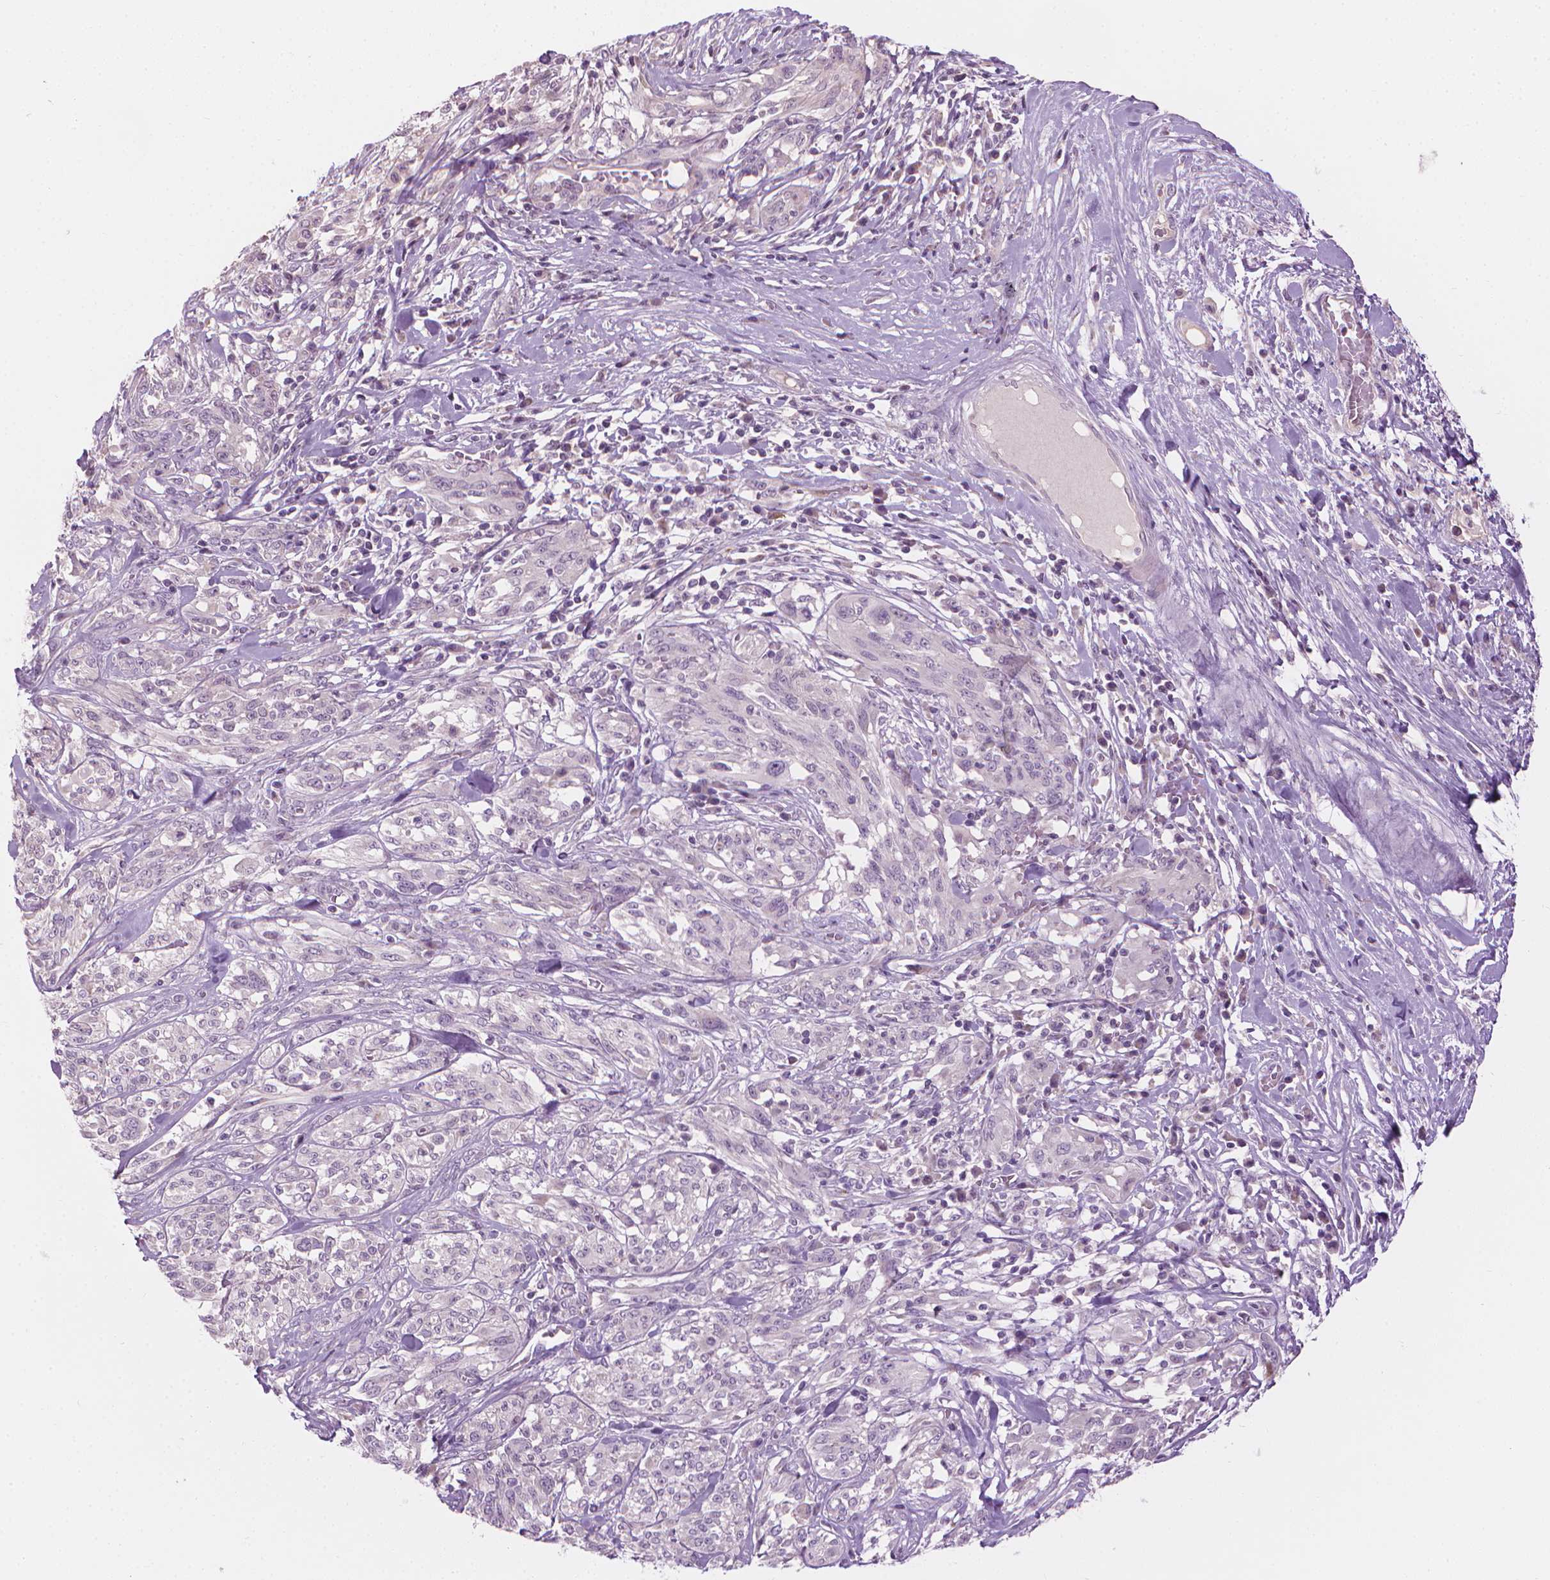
{"staining": {"intensity": "negative", "quantity": "none", "location": "none"}, "tissue": "melanoma", "cell_type": "Tumor cells", "image_type": "cancer", "snomed": [{"axis": "morphology", "description": "Malignant melanoma, NOS"}, {"axis": "topography", "description": "Skin"}], "caption": "IHC image of human melanoma stained for a protein (brown), which exhibits no positivity in tumor cells.", "gene": "CFAP126", "patient": {"sex": "female", "age": 91}}